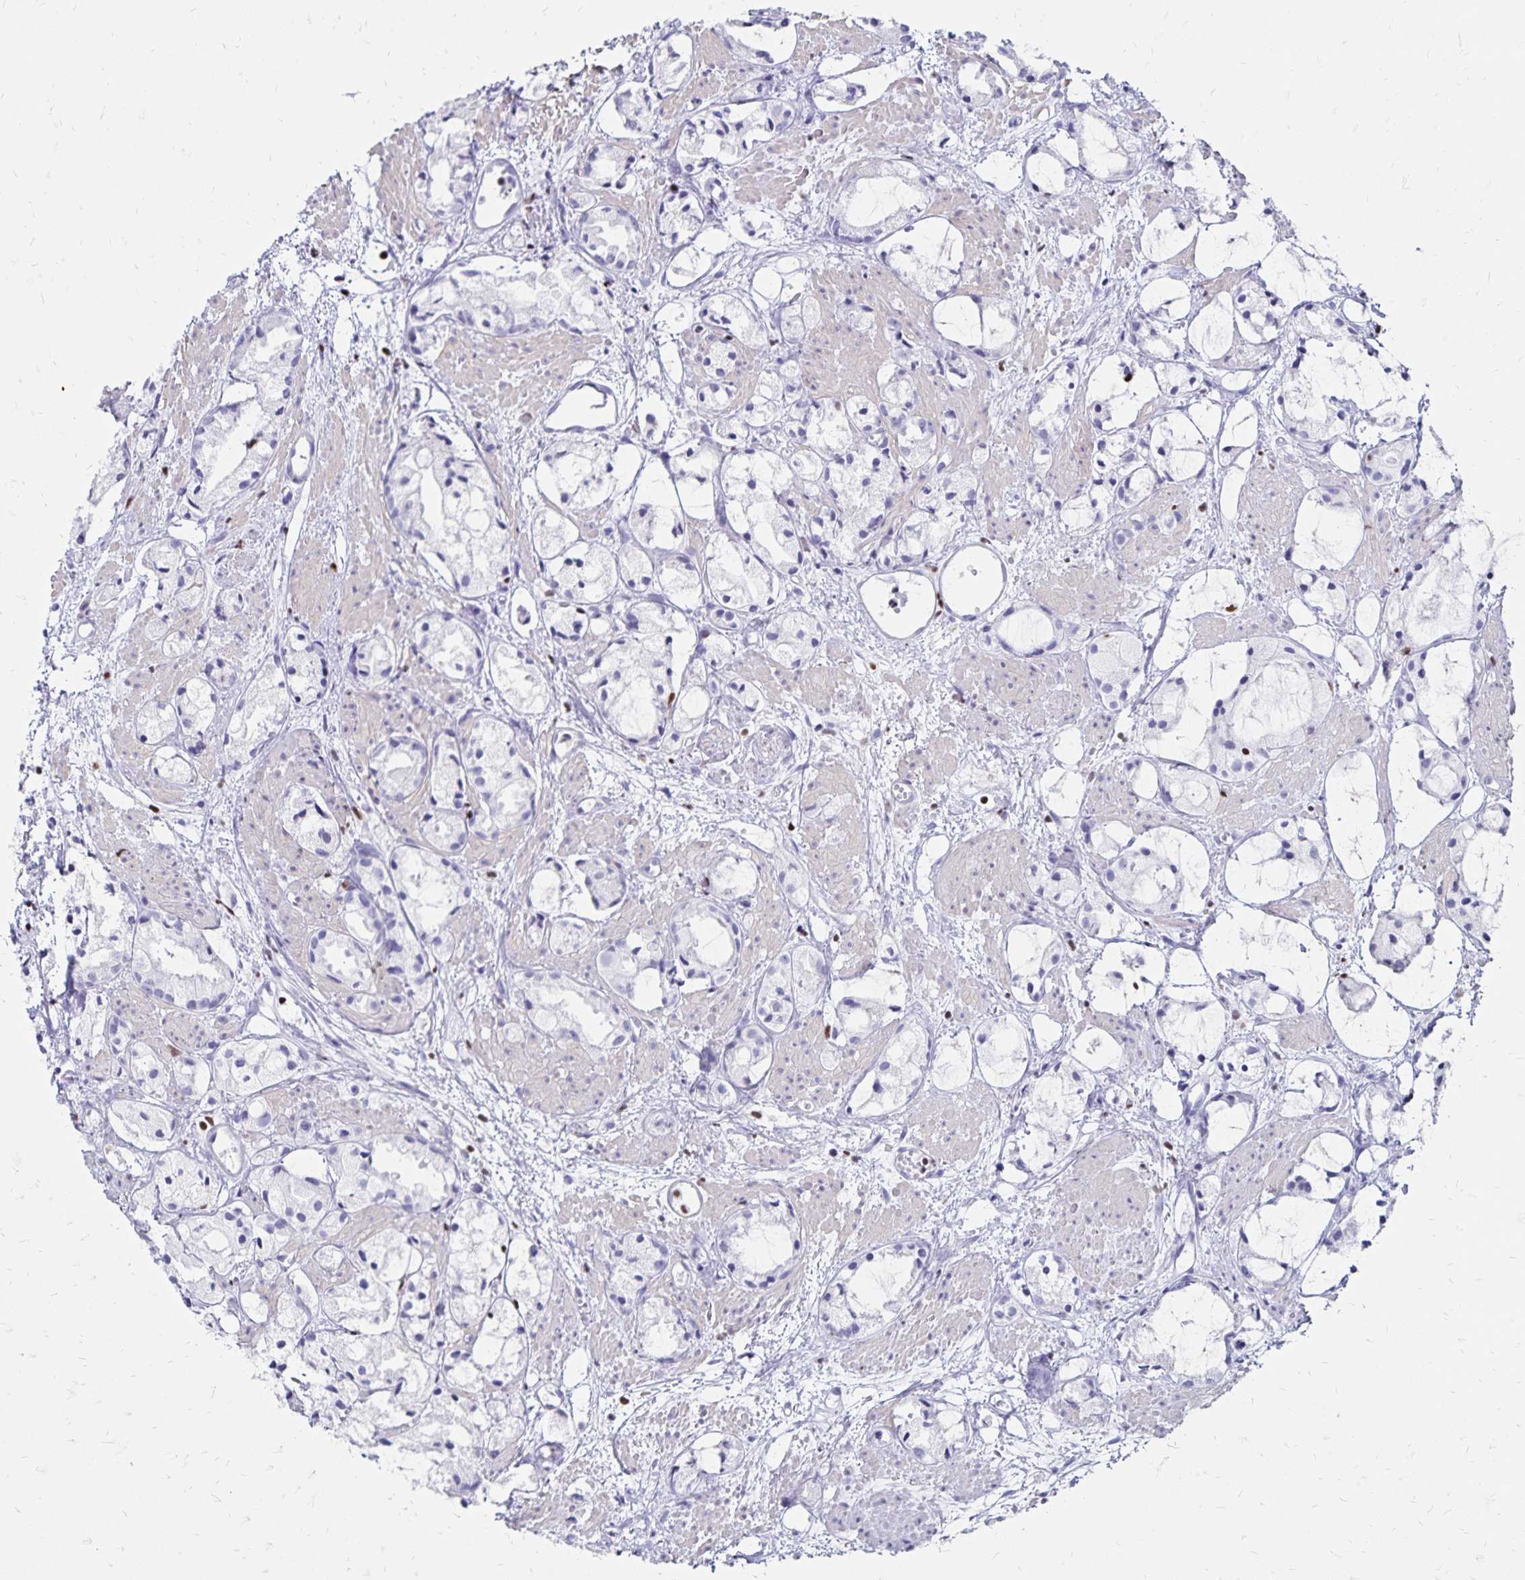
{"staining": {"intensity": "negative", "quantity": "none", "location": "none"}, "tissue": "prostate cancer", "cell_type": "Tumor cells", "image_type": "cancer", "snomed": [{"axis": "morphology", "description": "Adenocarcinoma, High grade"}, {"axis": "topography", "description": "Prostate"}], "caption": "The immunohistochemistry (IHC) photomicrograph has no significant positivity in tumor cells of prostate cancer tissue.", "gene": "IKZF1", "patient": {"sex": "male", "age": 85}}